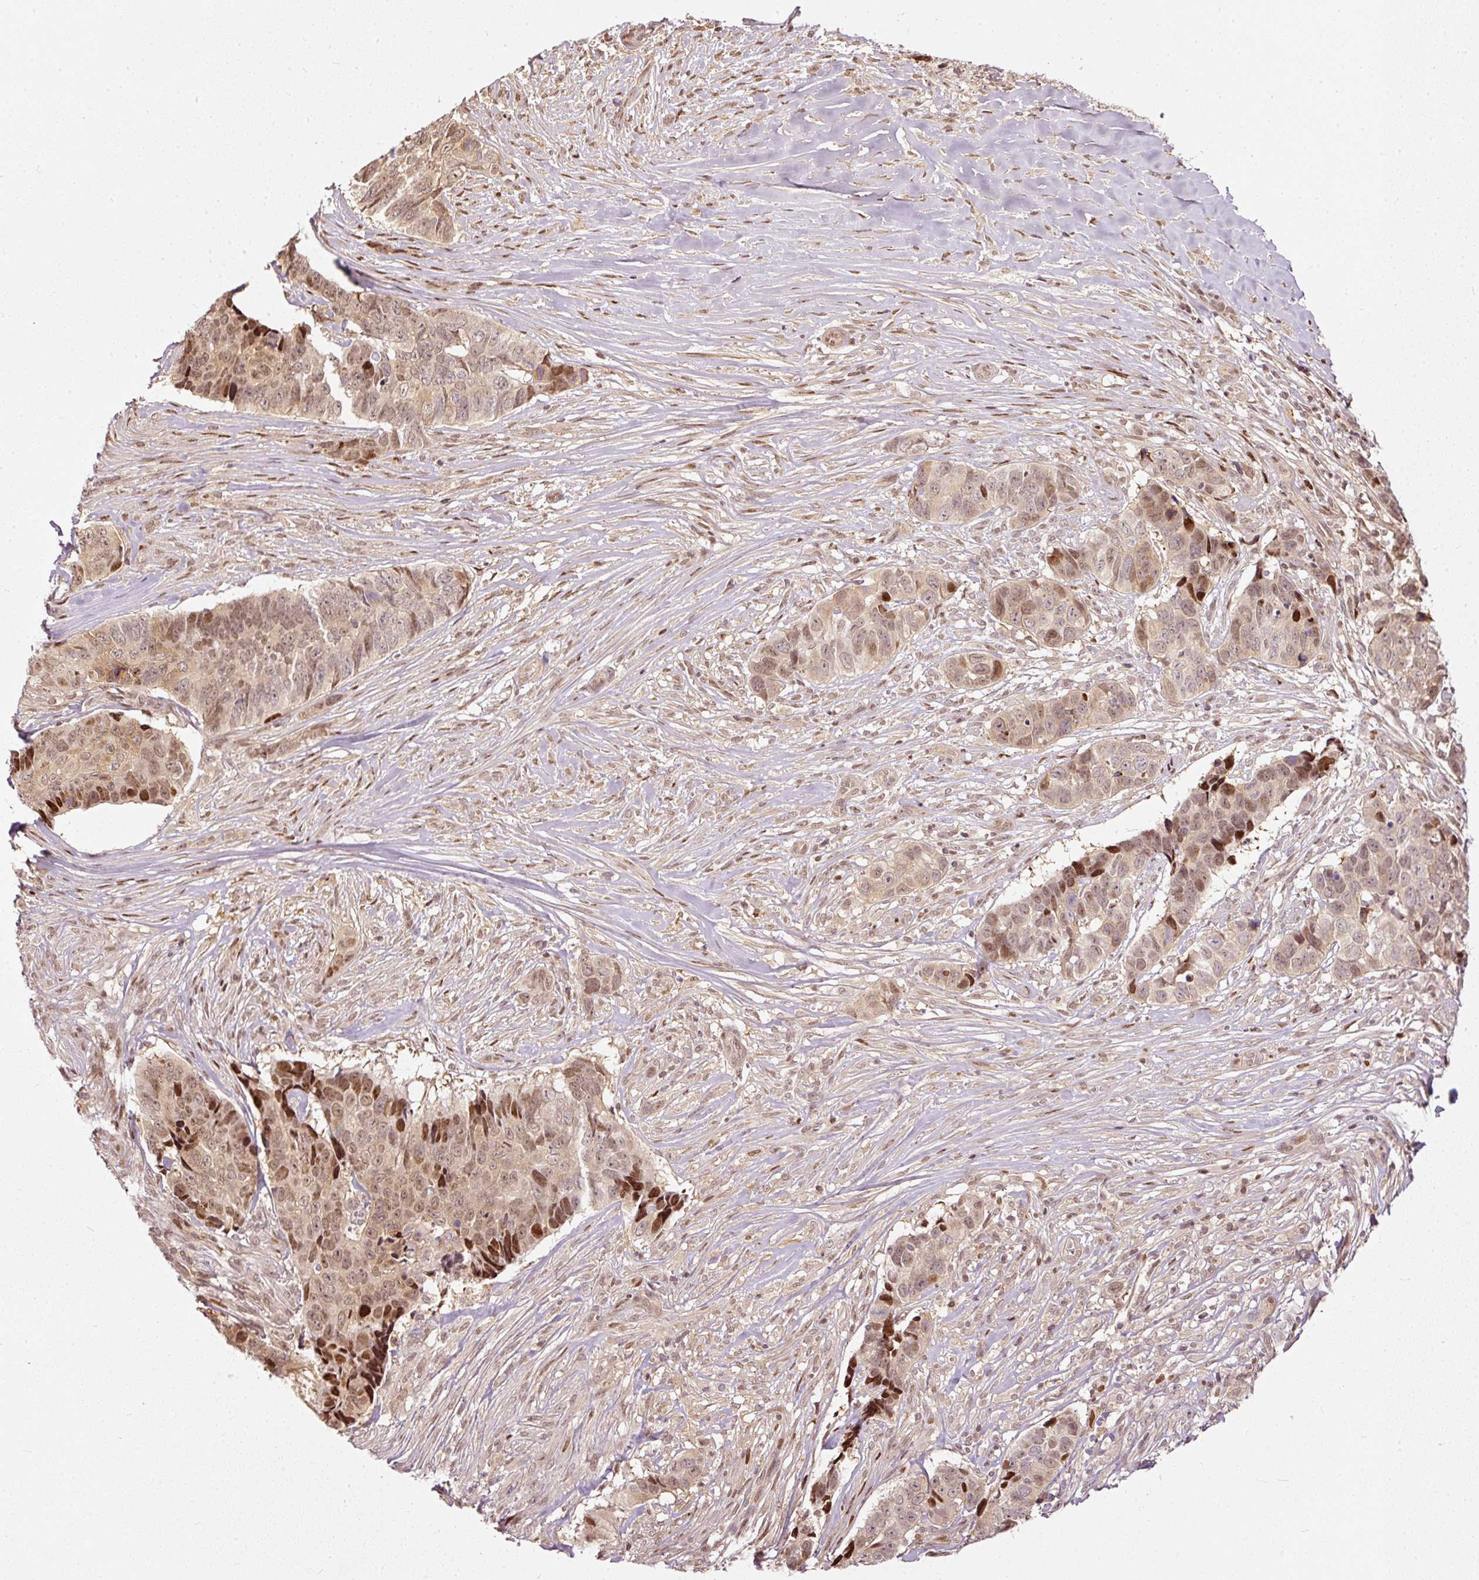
{"staining": {"intensity": "moderate", "quantity": ">75%", "location": "nuclear"}, "tissue": "skin cancer", "cell_type": "Tumor cells", "image_type": "cancer", "snomed": [{"axis": "morphology", "description": "Basal cell carcinoma"}, {"axis": "topography", "description": "Skin"}], "caption": "The micrograph exhibits staining of skin basal cell carcinoma, revealing moderate nuclear protein staining (brown color) within tumor cells. The staining was performed using DAB (3,3'-diaminobenzidine) to visualize the protein expression in brown, while the nuclei were stained in blue with hematoxylin (Magnification: 20x).", "gene": "ZNF778", "patient": {"sex": "female", "age": 82}}